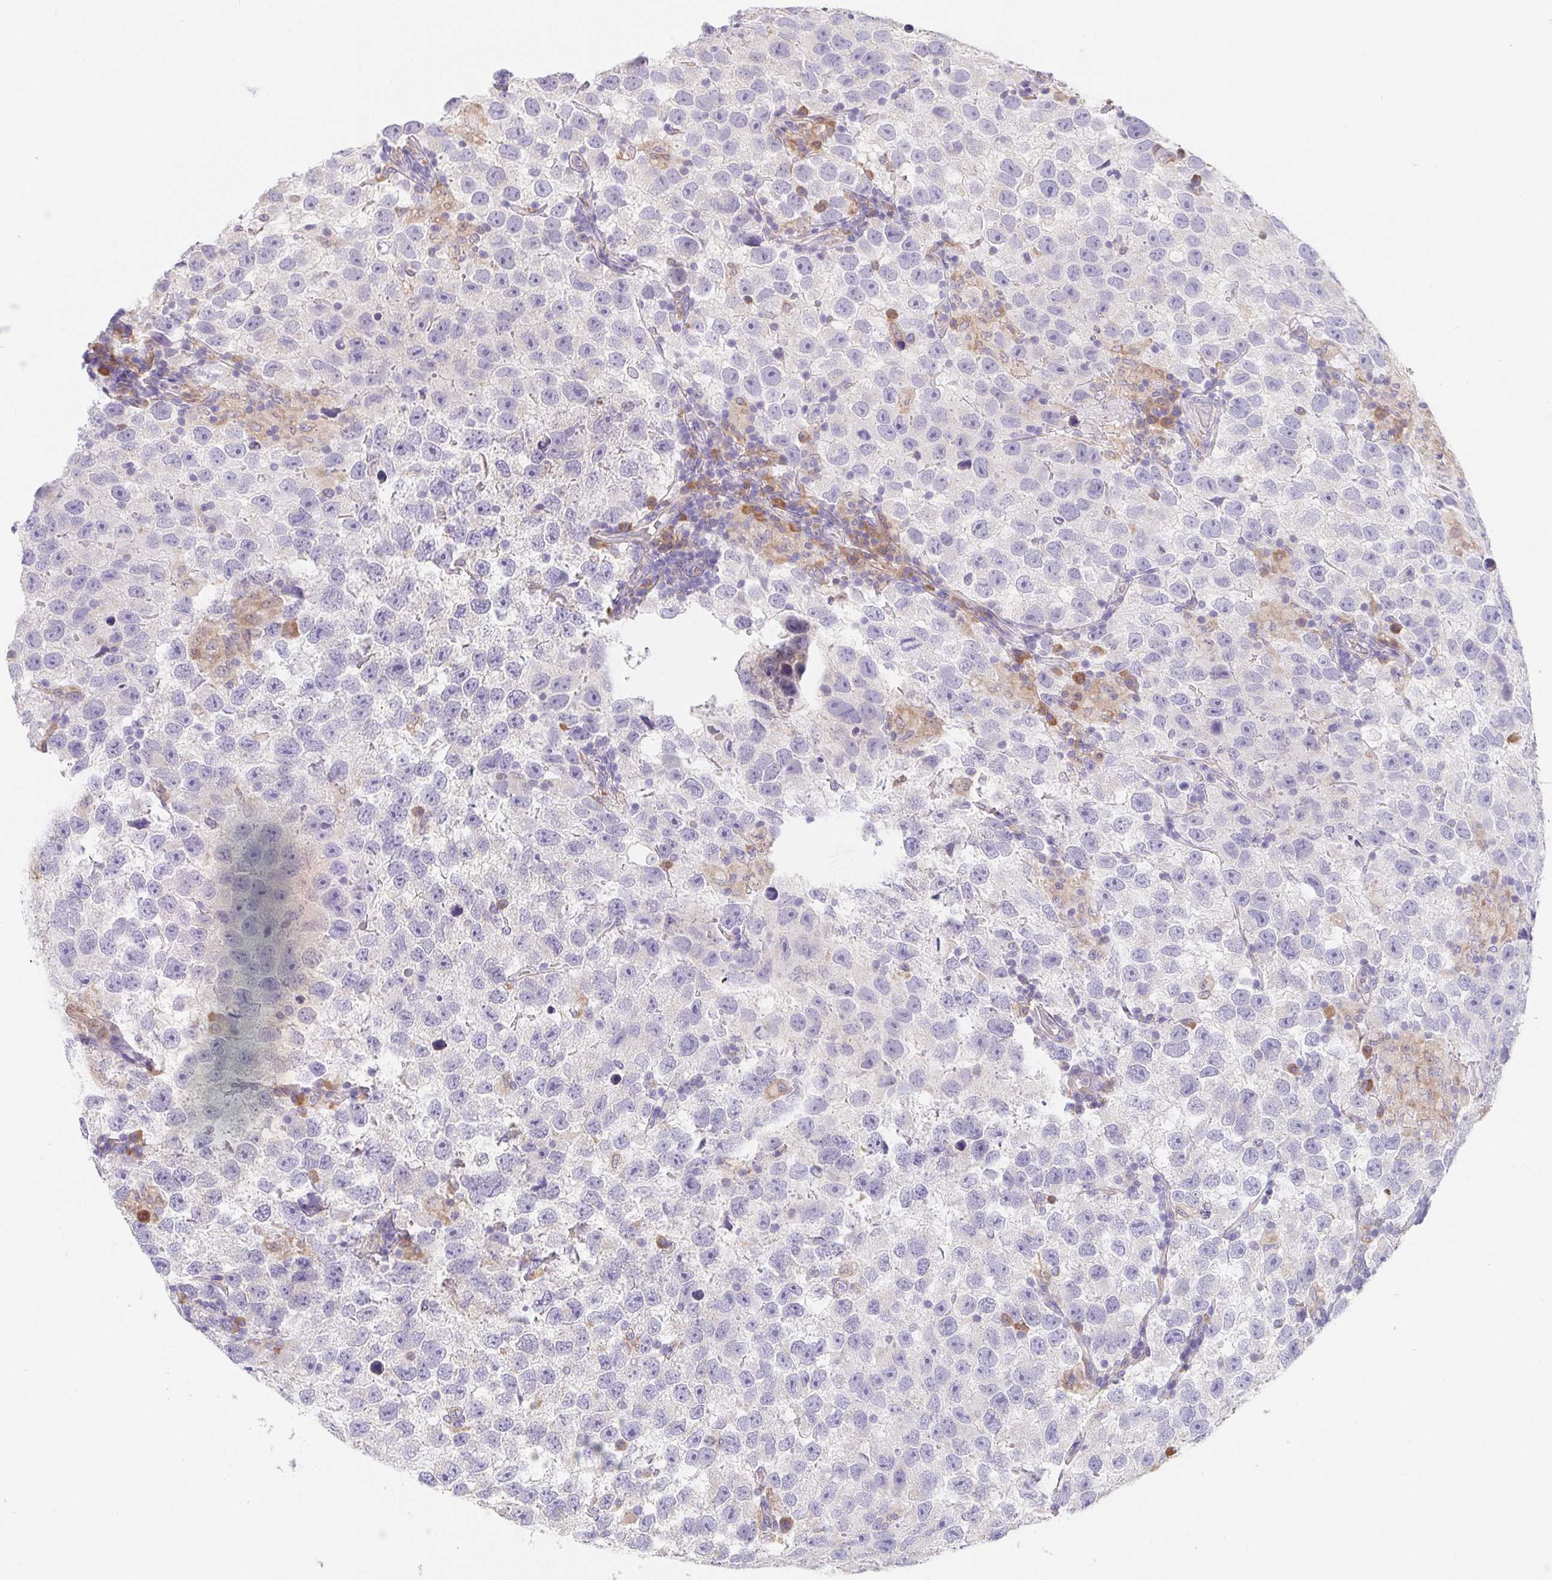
{"staining": {"intensity": "negative", "quantity": "none", "location": "none"}, "tissue": "testis cancer", "cell_type": "Tumor cells", "image_type": "cancer", "snomed": [{"axis": "morphology", "description": "Seminoma, NOS"}, {"axis": "topography", "description": "Testis"}], "caption": "A photomicrograph of human testis cancer is negative for staining in tumor cells.", "gene": "ADAM8", "patient": {"sex": "male", "age": 26}}